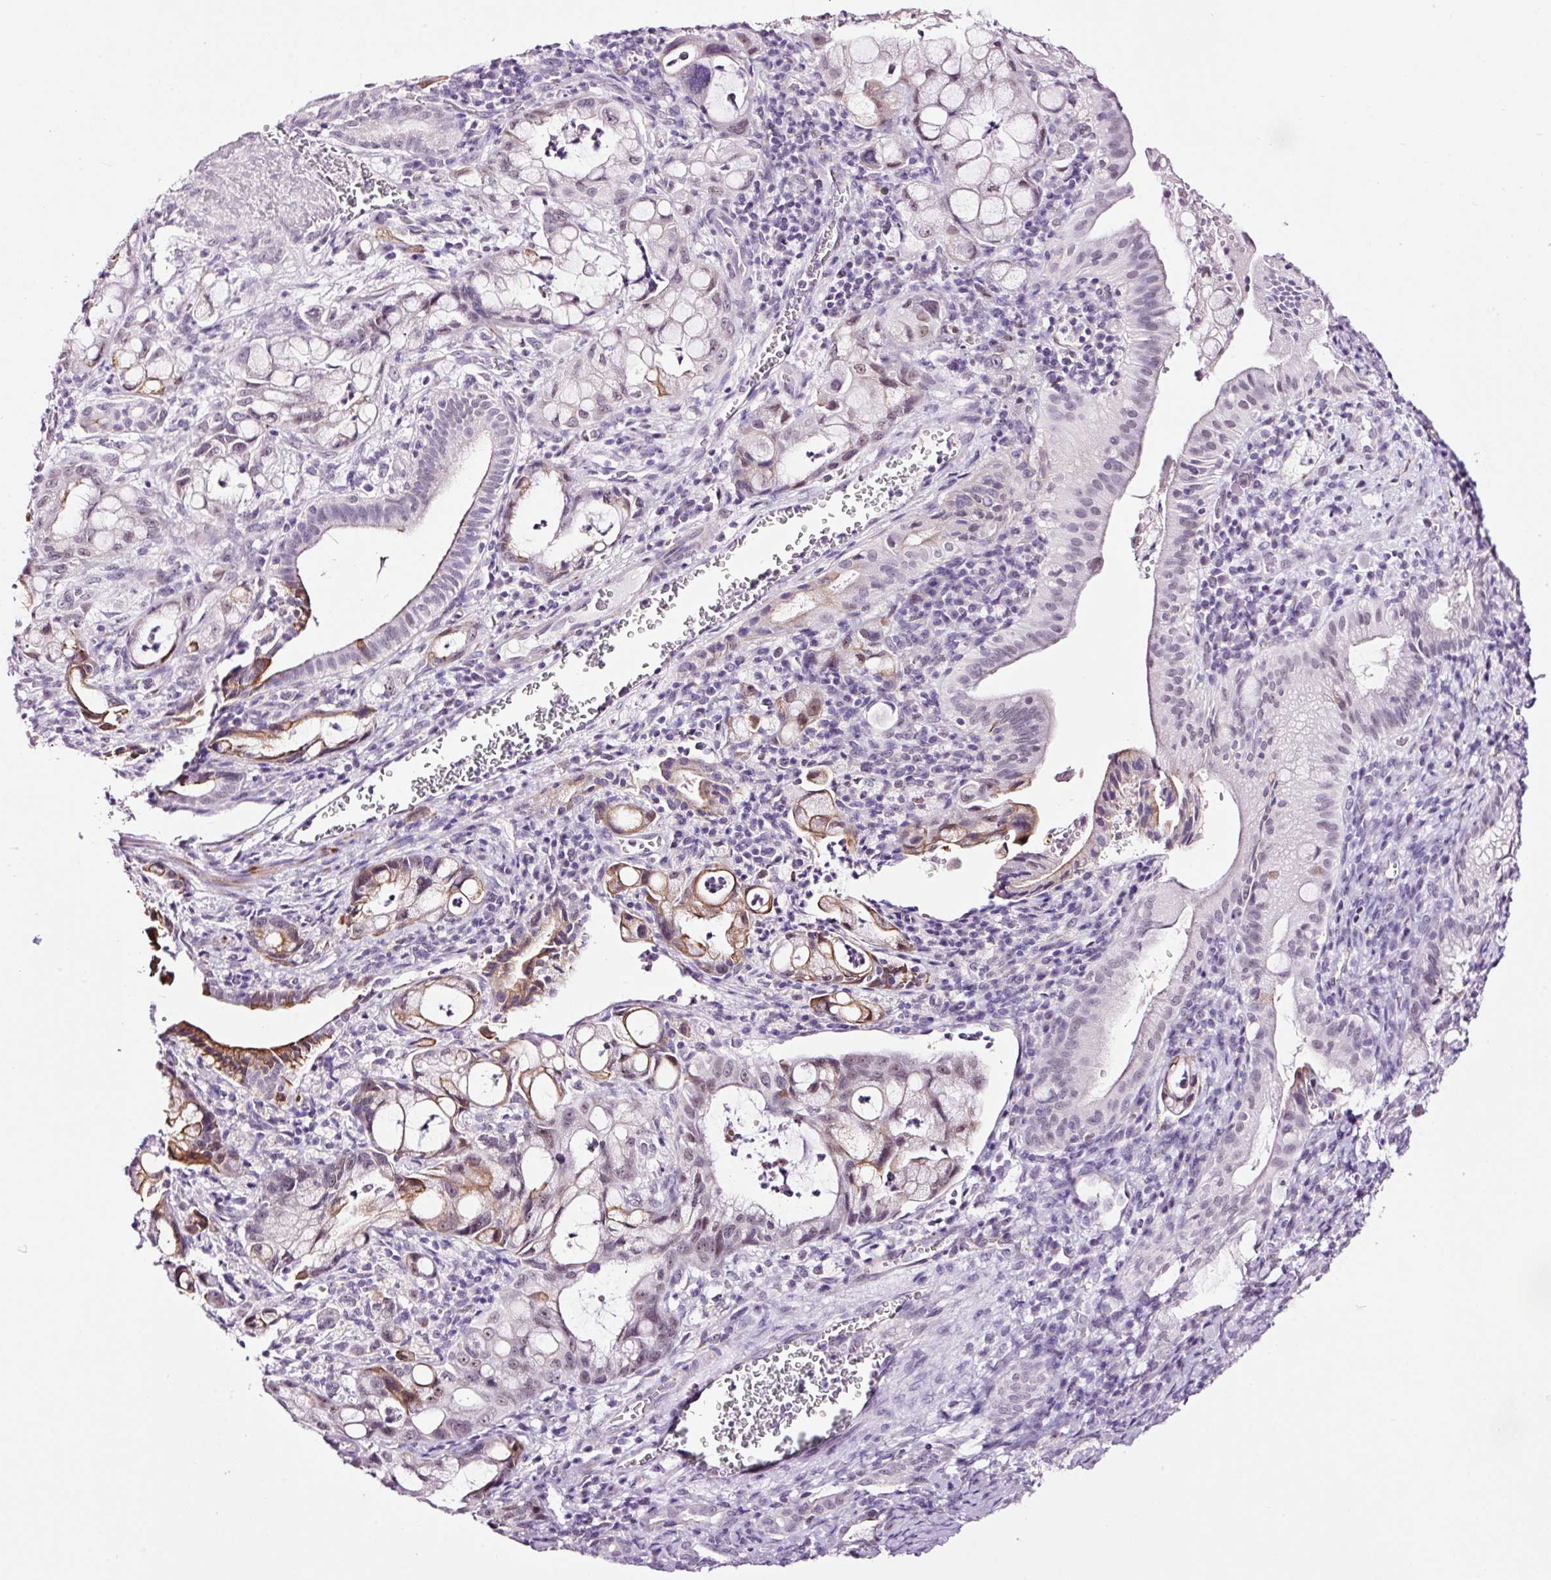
{"staining": {"intensity": "moderate", "quantity": "25%-75%", "location": "cytoplasmic/membranous"}, "tissue": "pancreatic cancer", "cell_type": "Tumor cells", "image_type": "cancer", "snomed": [{"axis": "morphology", "description": "Adenocarcinoma, NOS"}, {"axis": "topography", "description": "Pancreas"}], "caption": "This histopathology image reveals immunohistochemistry (IHC) staining of adenocarcinoma (pancreatic), with medium moderate cytoplasmic/membranous staining in about 25%-75% of tumor cells.", "gene": "RTF2", "patient": {"sex": "male", "age": 68}}